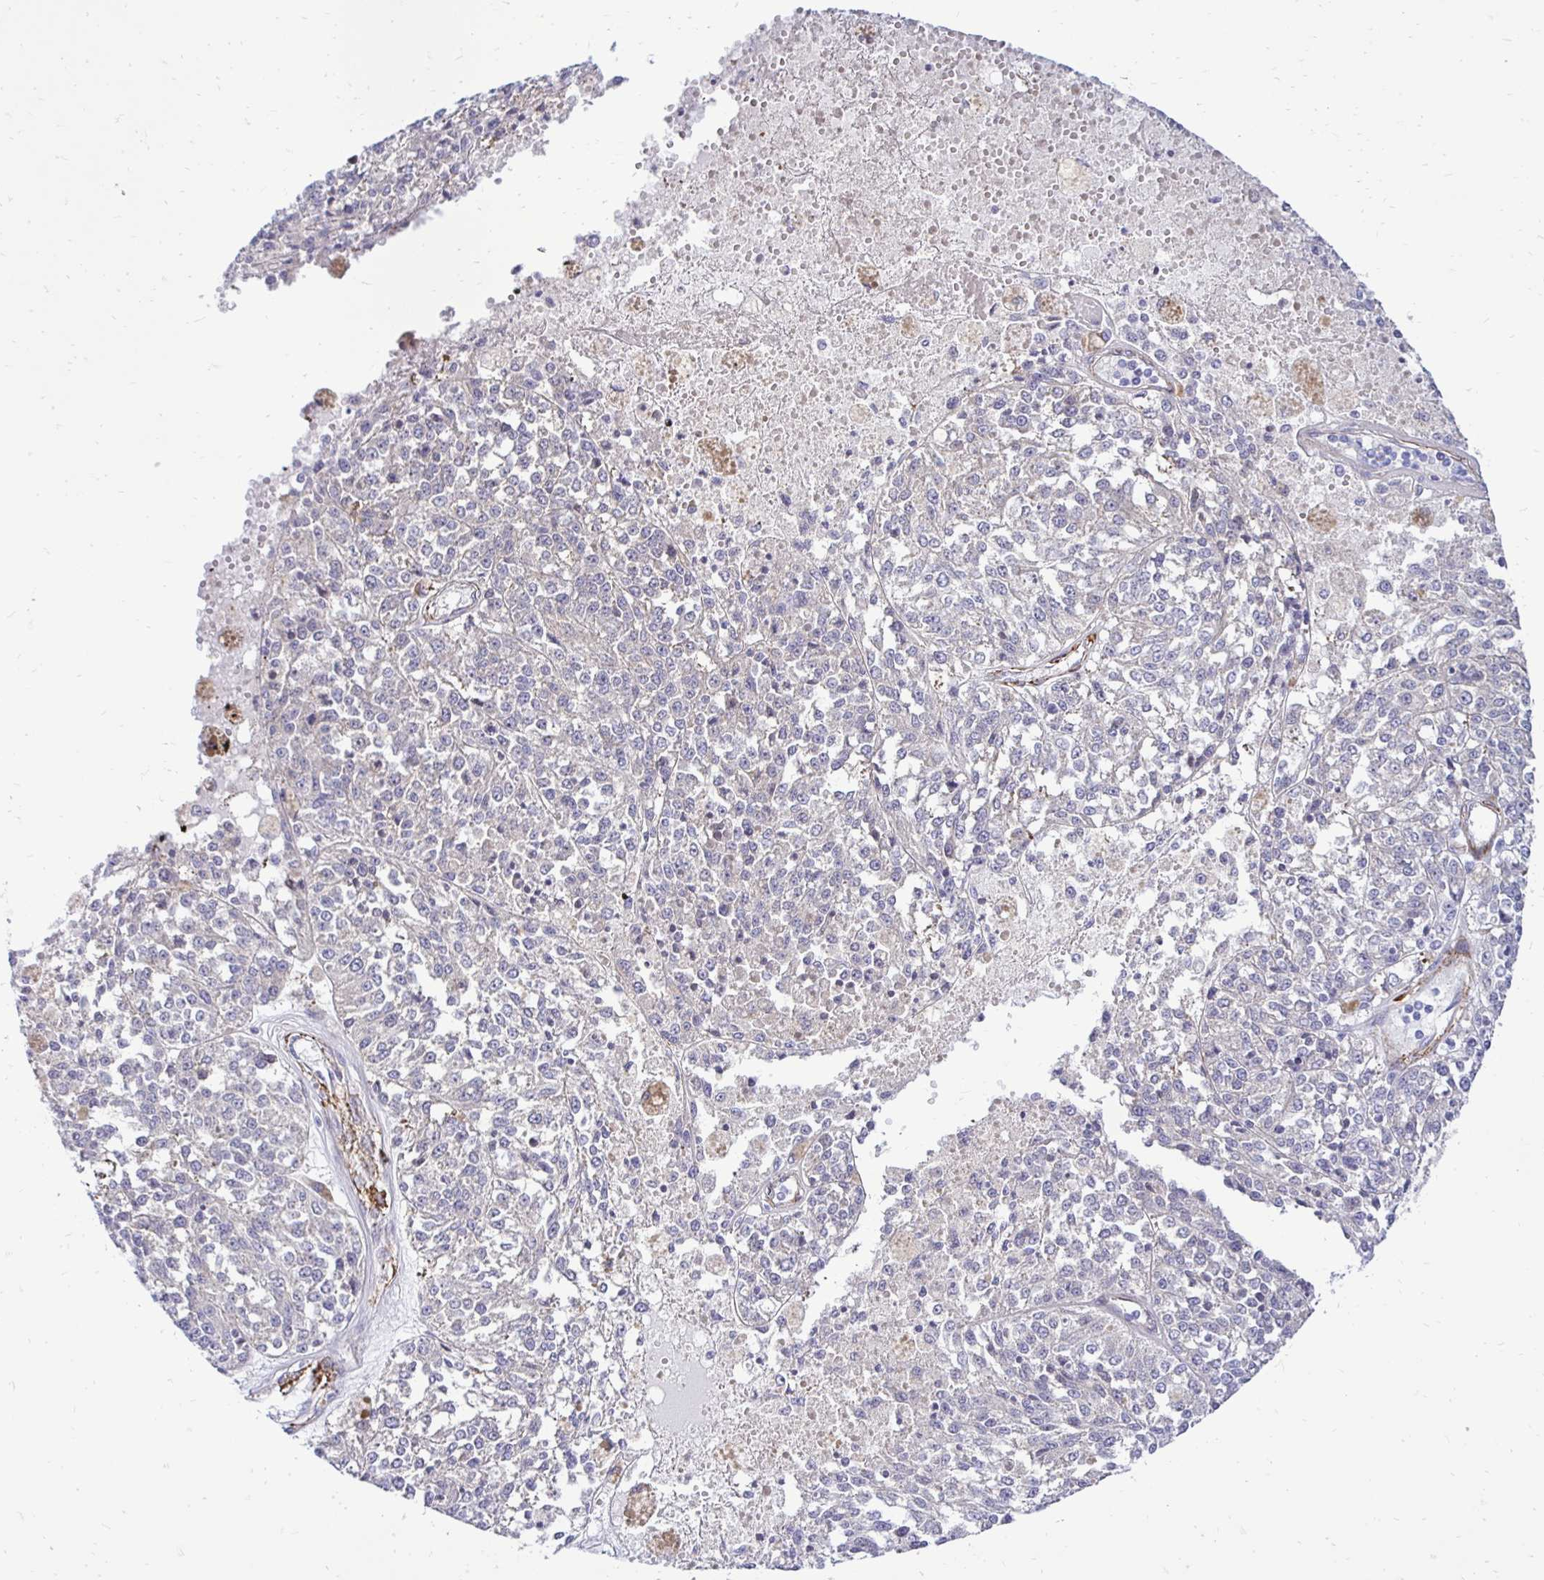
{"staining": {"intensity": "negative", "quantity": "none", "location": "none"}, "tissue": "melanoma", "cell_type": "Tumor cells", "image_type": "cancer", "snomed": [{"axis": "morphology", "description": "Malignant melanoma, Metastatic site"}, {"axis": "topography", "description": "Lymph node"}], "caption": "Tumor cells show no significant protein positivity in malignant melanoma (metastatic site).", "gene": "CTPS1", "patient": {"sex": "female", "age": 64}}